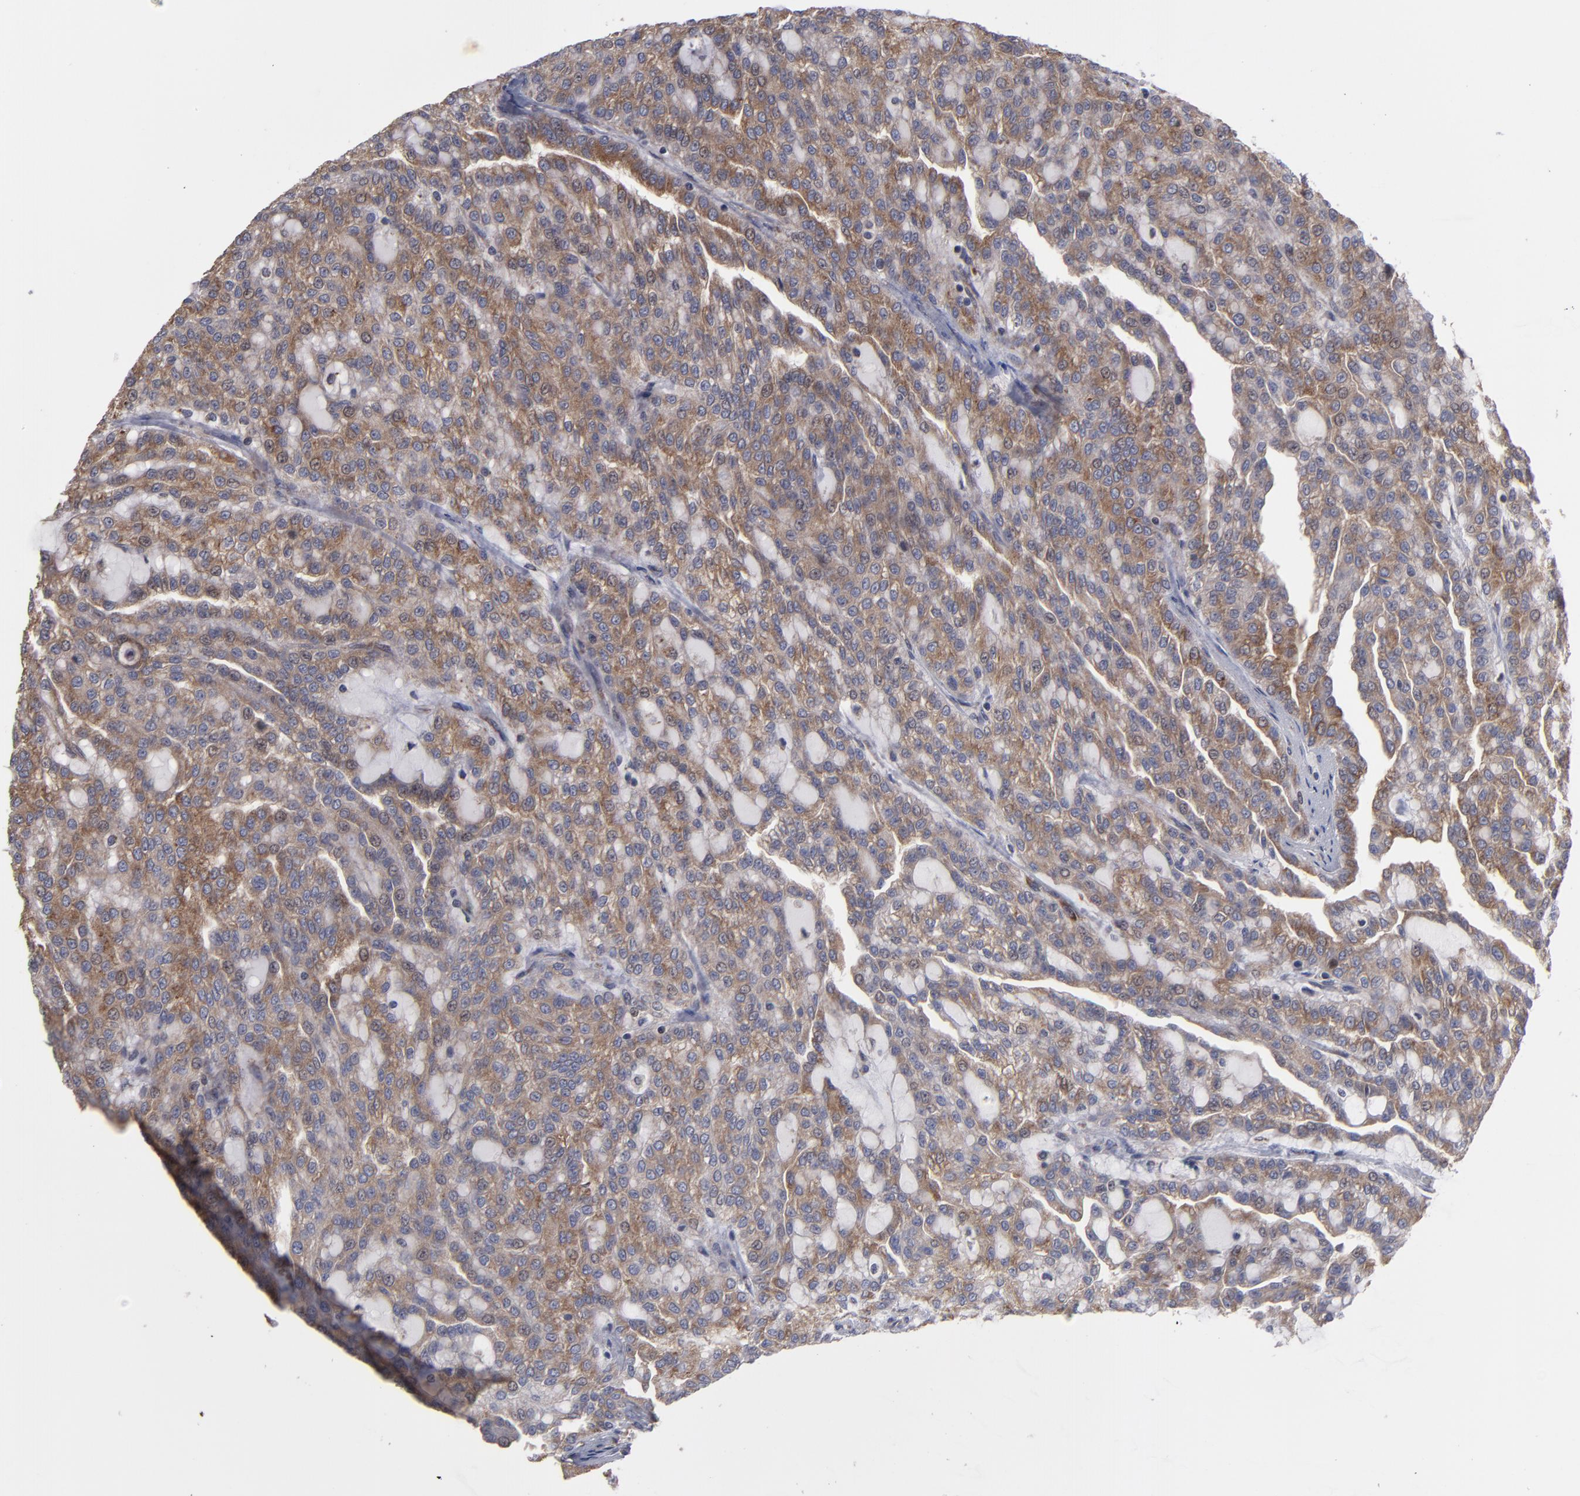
{"staining": {"intensity": "moderate", "quantity": "25%-75%", "location": "cytoplasmic/membranous"}, "tissue": "renal cancer", "cell_type": "Tumor cells", "image_type": "cancer", "snomed": [{"axis": "morphology", "description": "Adenocarcinoma, NOS"}, {"axis": "topography", "description": "Kidney"}], "caption": "Moderate cytoplasmic/membranous protein expression is present in about 25%-75% of tumor cells in renal cancer (adenocarcinoma).", "gene": "SND1", "patient": {"sex": "male", "age": 63}}